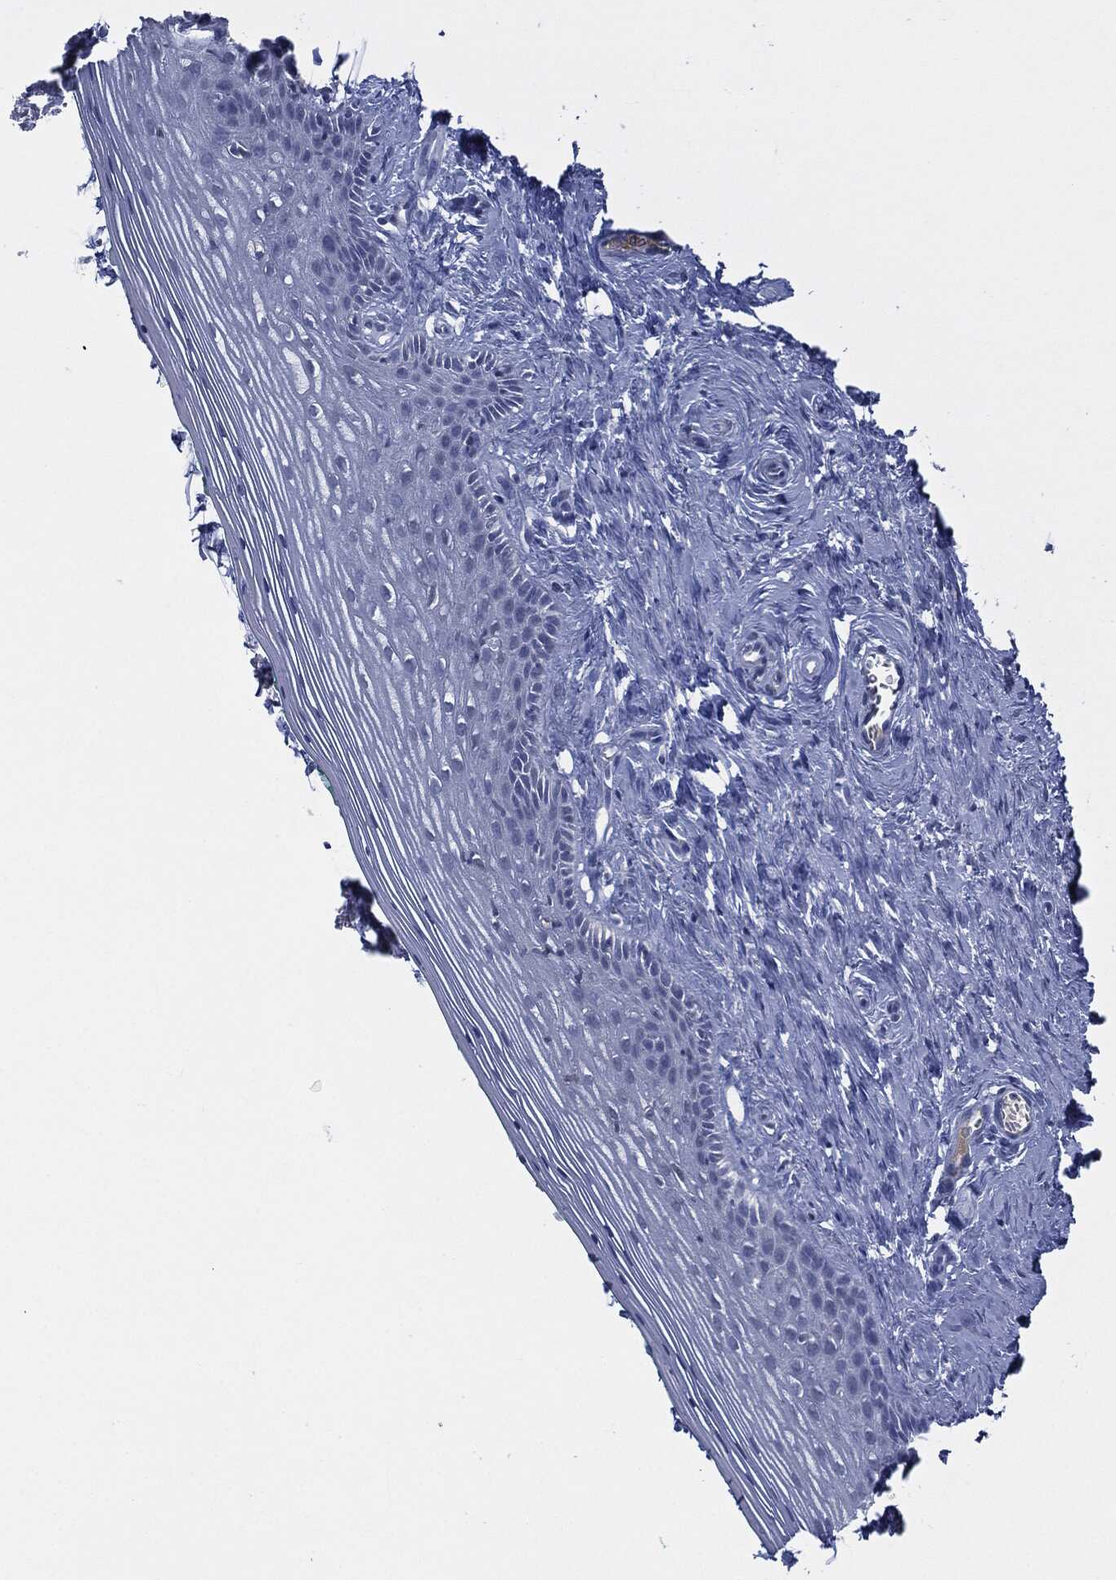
{"staining": {"intensity": "negative", "quantity": "none", "location": "none"}, "tissue": "vagina", "cell_type": "Squamous epithelial cells", "image_type": "normal", "snomed": [{"axis": "morphology", "description": "Normal tissue, NOS"}, {"axis": "topography", "description": "Vagina"}], "caption": "Unremarkable vagina was stained to show a protein in brown. There is no significant staining in squamous epithelial cells. (Stains: DAB immunohistochemistry with hematoxylin counter stain, Microscopy: brightfield microscopy at high magnification).", "gene": "SIGLEC7", "patient": {"sex": "female", "age": 45}}